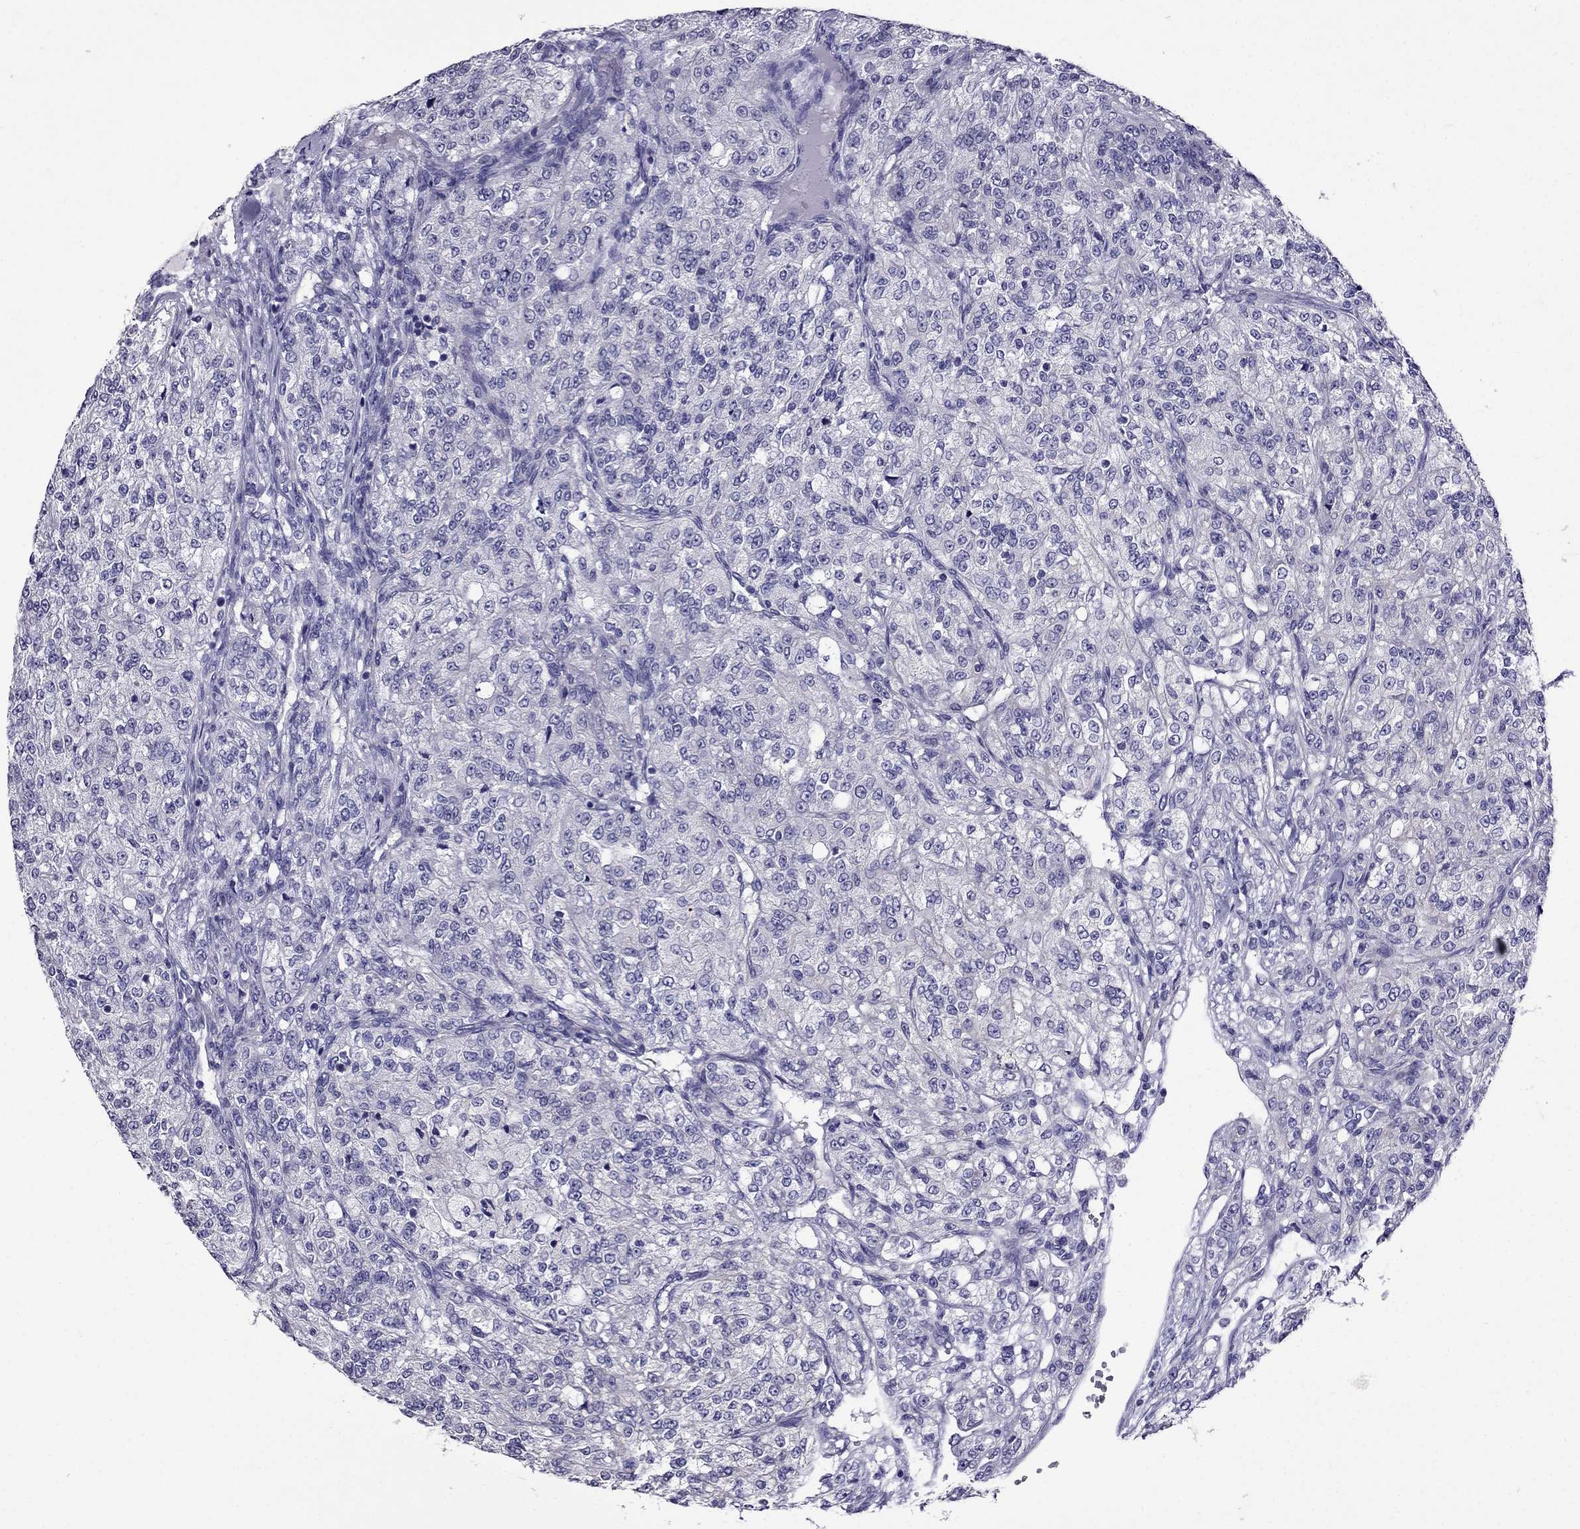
{"staining": {"intensity": "negative", "quantity": "none", "location": "none"}, "tissue": "renal cancer", "cell_type": "Tumor cells", "image_type": "cancer", "snomed": [{"axis": "morphology", "description": "Adenocarcinoma, NOS"}, {"axis": "topography", "description": "Kidney"}], "caption": "A micrograph of renal cancer stained for a protein reveals no brown staining in tumor cells.", "gene": "OXCT2", "patient": {"sex": "female", "age": 63}}